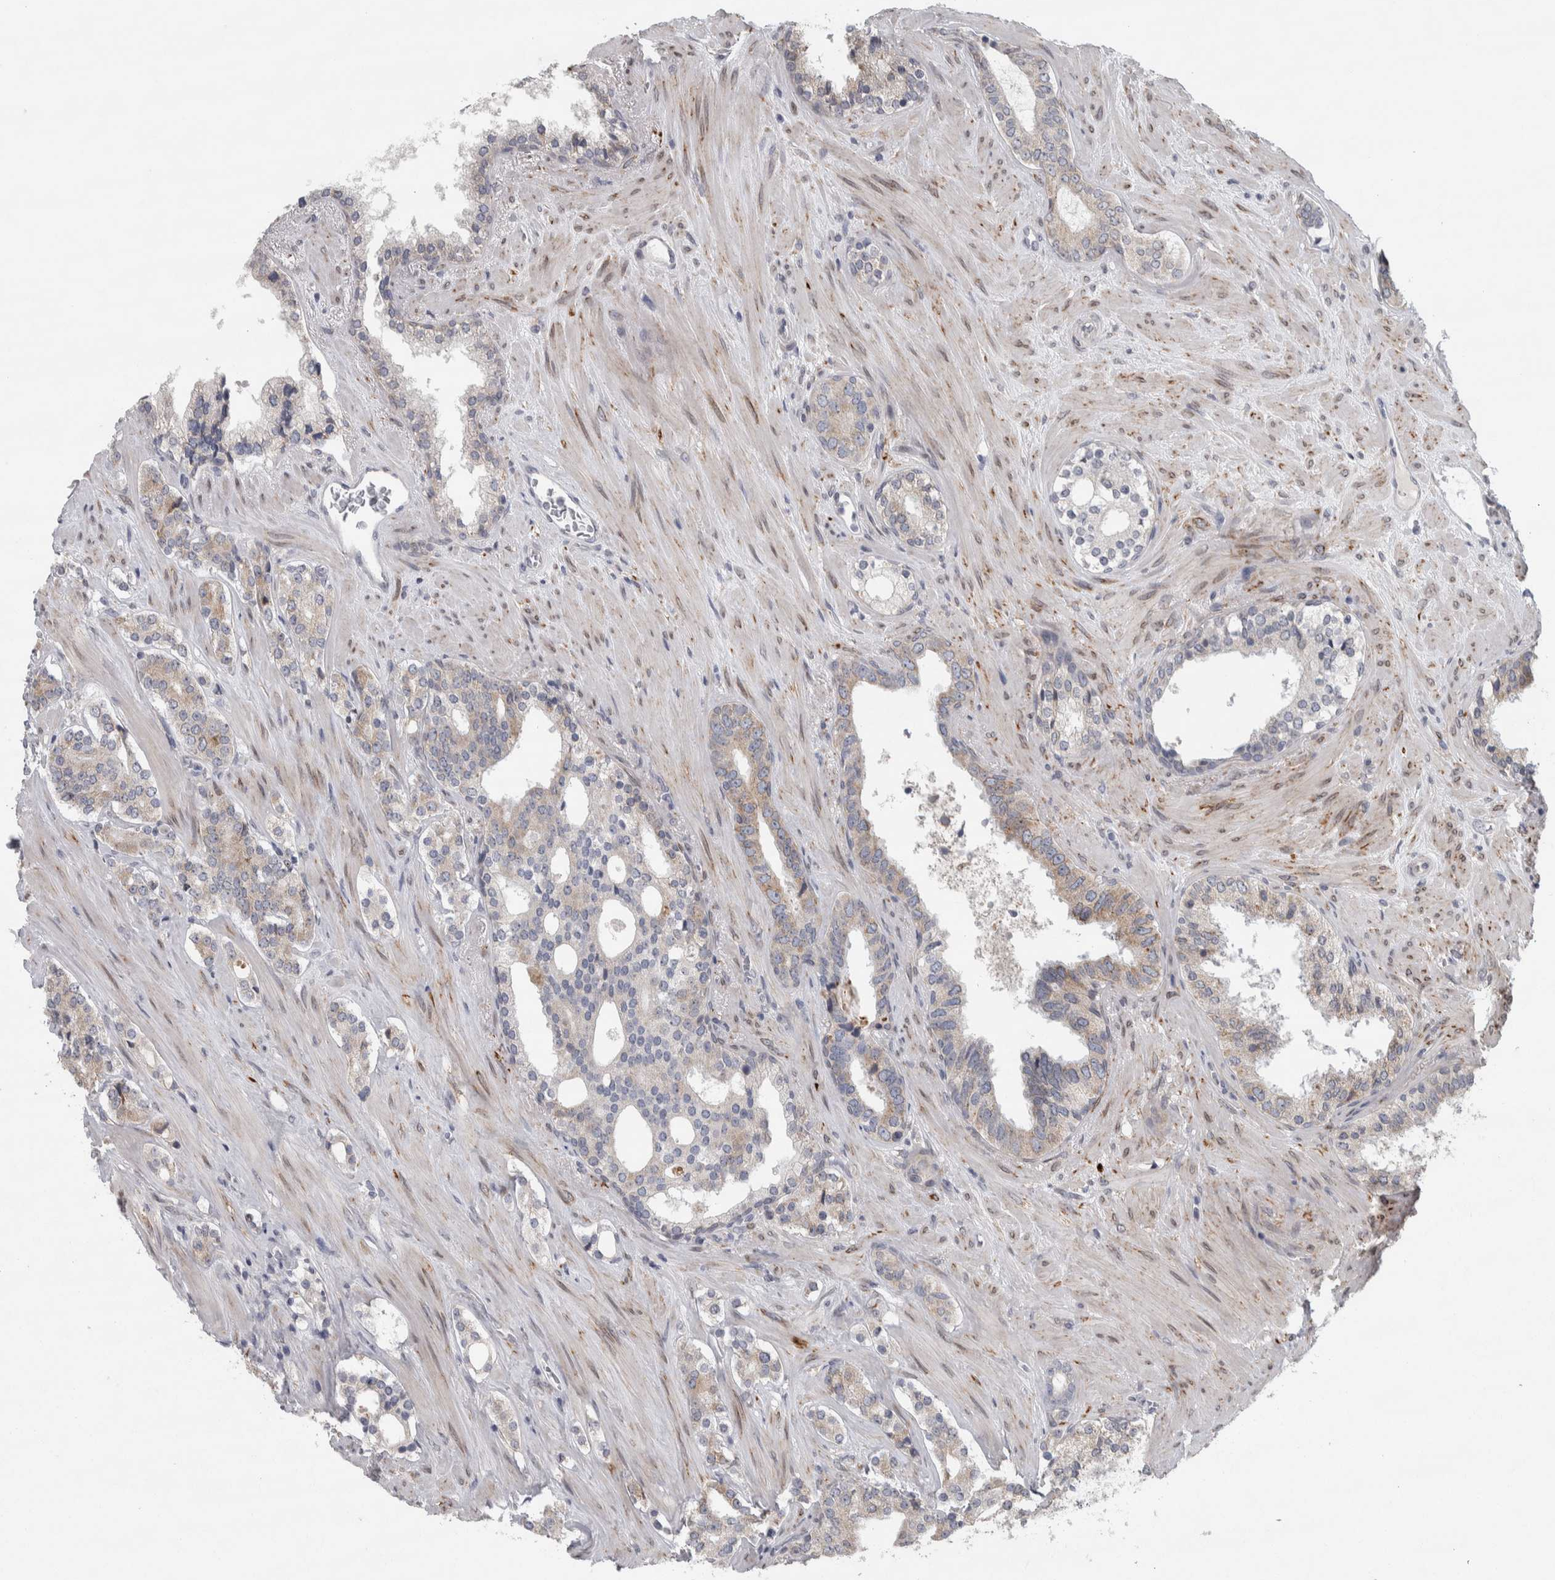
{"staining": {"intensity": "weak", "quantity": ">75%", "location": "cytoplasmic/membranous"}, "tissue": "prostate cancer", "cell_type": "Tumor cells", "image_type": "cancer", "snomed": [{"axis": "morphology", "description": "Adenocarcinoma, High grade"}, {"axis": "topography", "description": "Prostate"}], "caption": "Human prostate cancer stained with a brown dye shows weak cytoplasmic/membranous positive positivity in approximately >75% of tumor cells.", "gene": "SIGMAR1", "patient": {"sex": "male", "age": 71}}